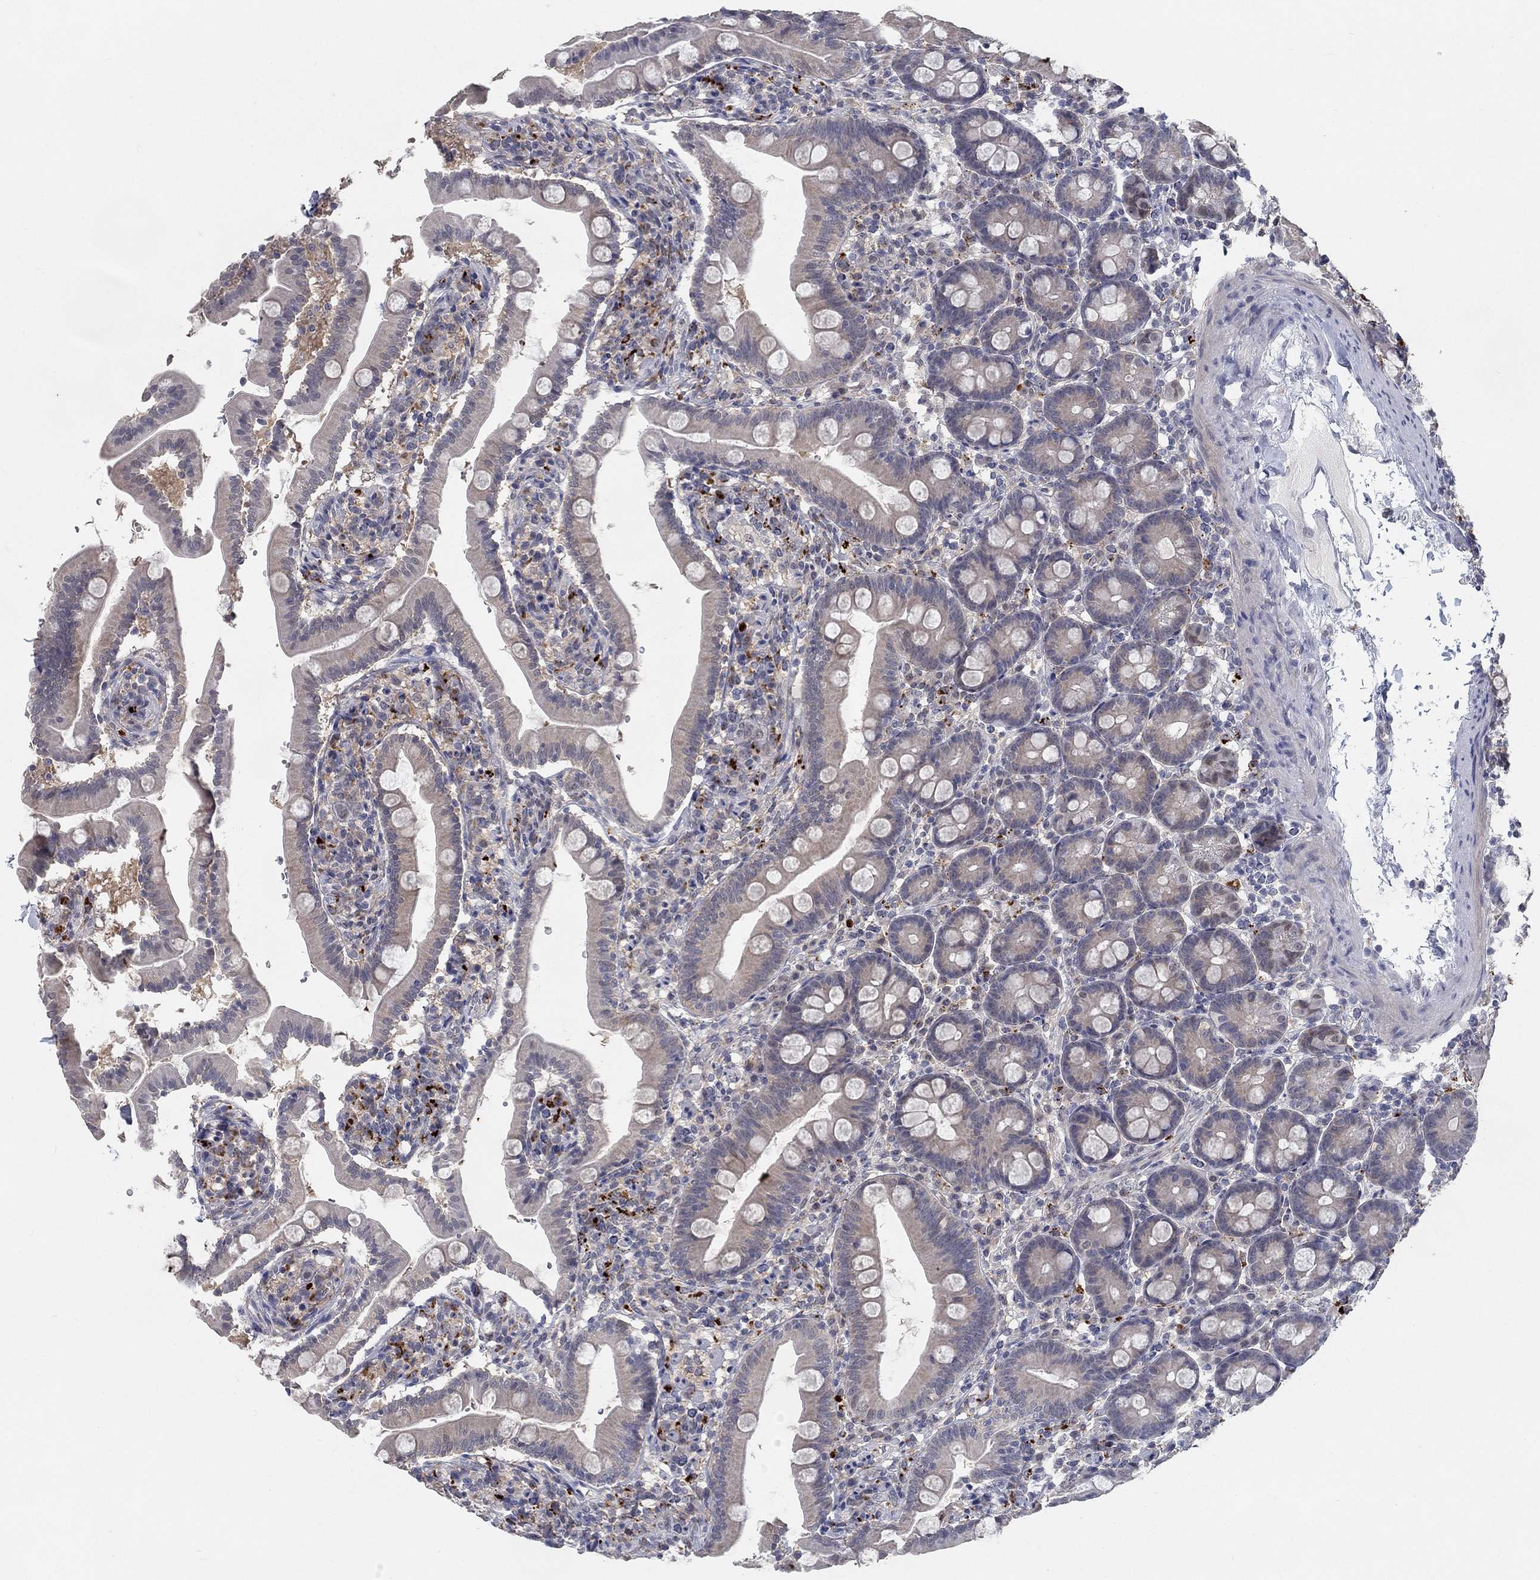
{"staining": {"intensity": "negative", "quantity": "none", "location": "none"}, "tissue": "small intestine", "cell_type": "Glandular cells", "image_type": "normal", "snomed": [{"axis": "morphology", "description": "Normal tissue, NOS"}, {"axis": "topography", "description": "Small intestine"}], "caption": "Immunohistochemical staining of benign small intestine reveals no significant positivity in glandular cells.", "gene": "MTSS2", "patient": {"sex": "female", "age": 44}}